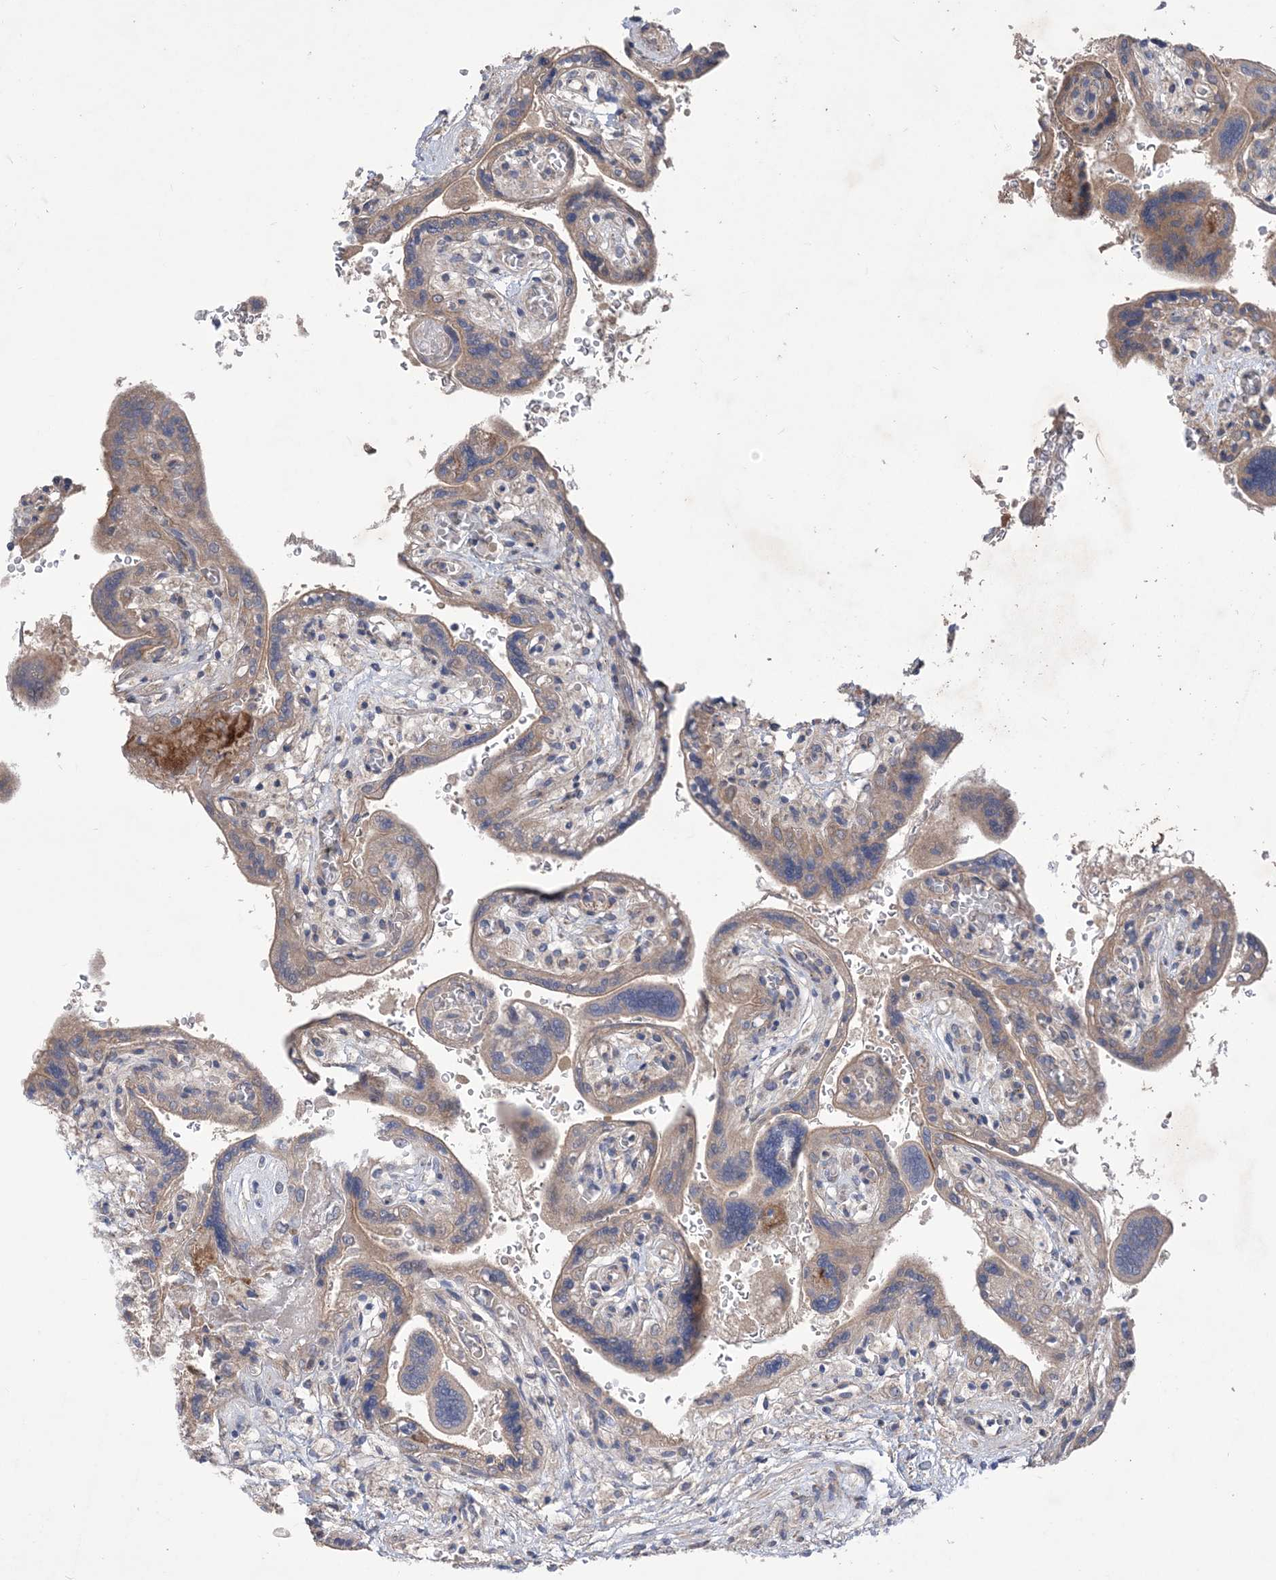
{"staining": {"intensity": "moderate", "quantity": "25%-75%", "location": "cytoplasmic/membranous"}, "tissue": "placenta", "cell_type": "Trophoblastic cells", "image_type": "normal", "snomed": [{"axis": "morphology", "description": "Normal tissue, NOS"}, {"axis": "topography", "description": "Placenta"}], "caption": "Immunohistochemistry of unremarkable placenta displays medium levels of moderate cytoplasmic/membranous staining in about 25%-75% of trophoblastic cells.", "gene": "MTRF1L", "patient": {"sex": "female", "age": 37}}